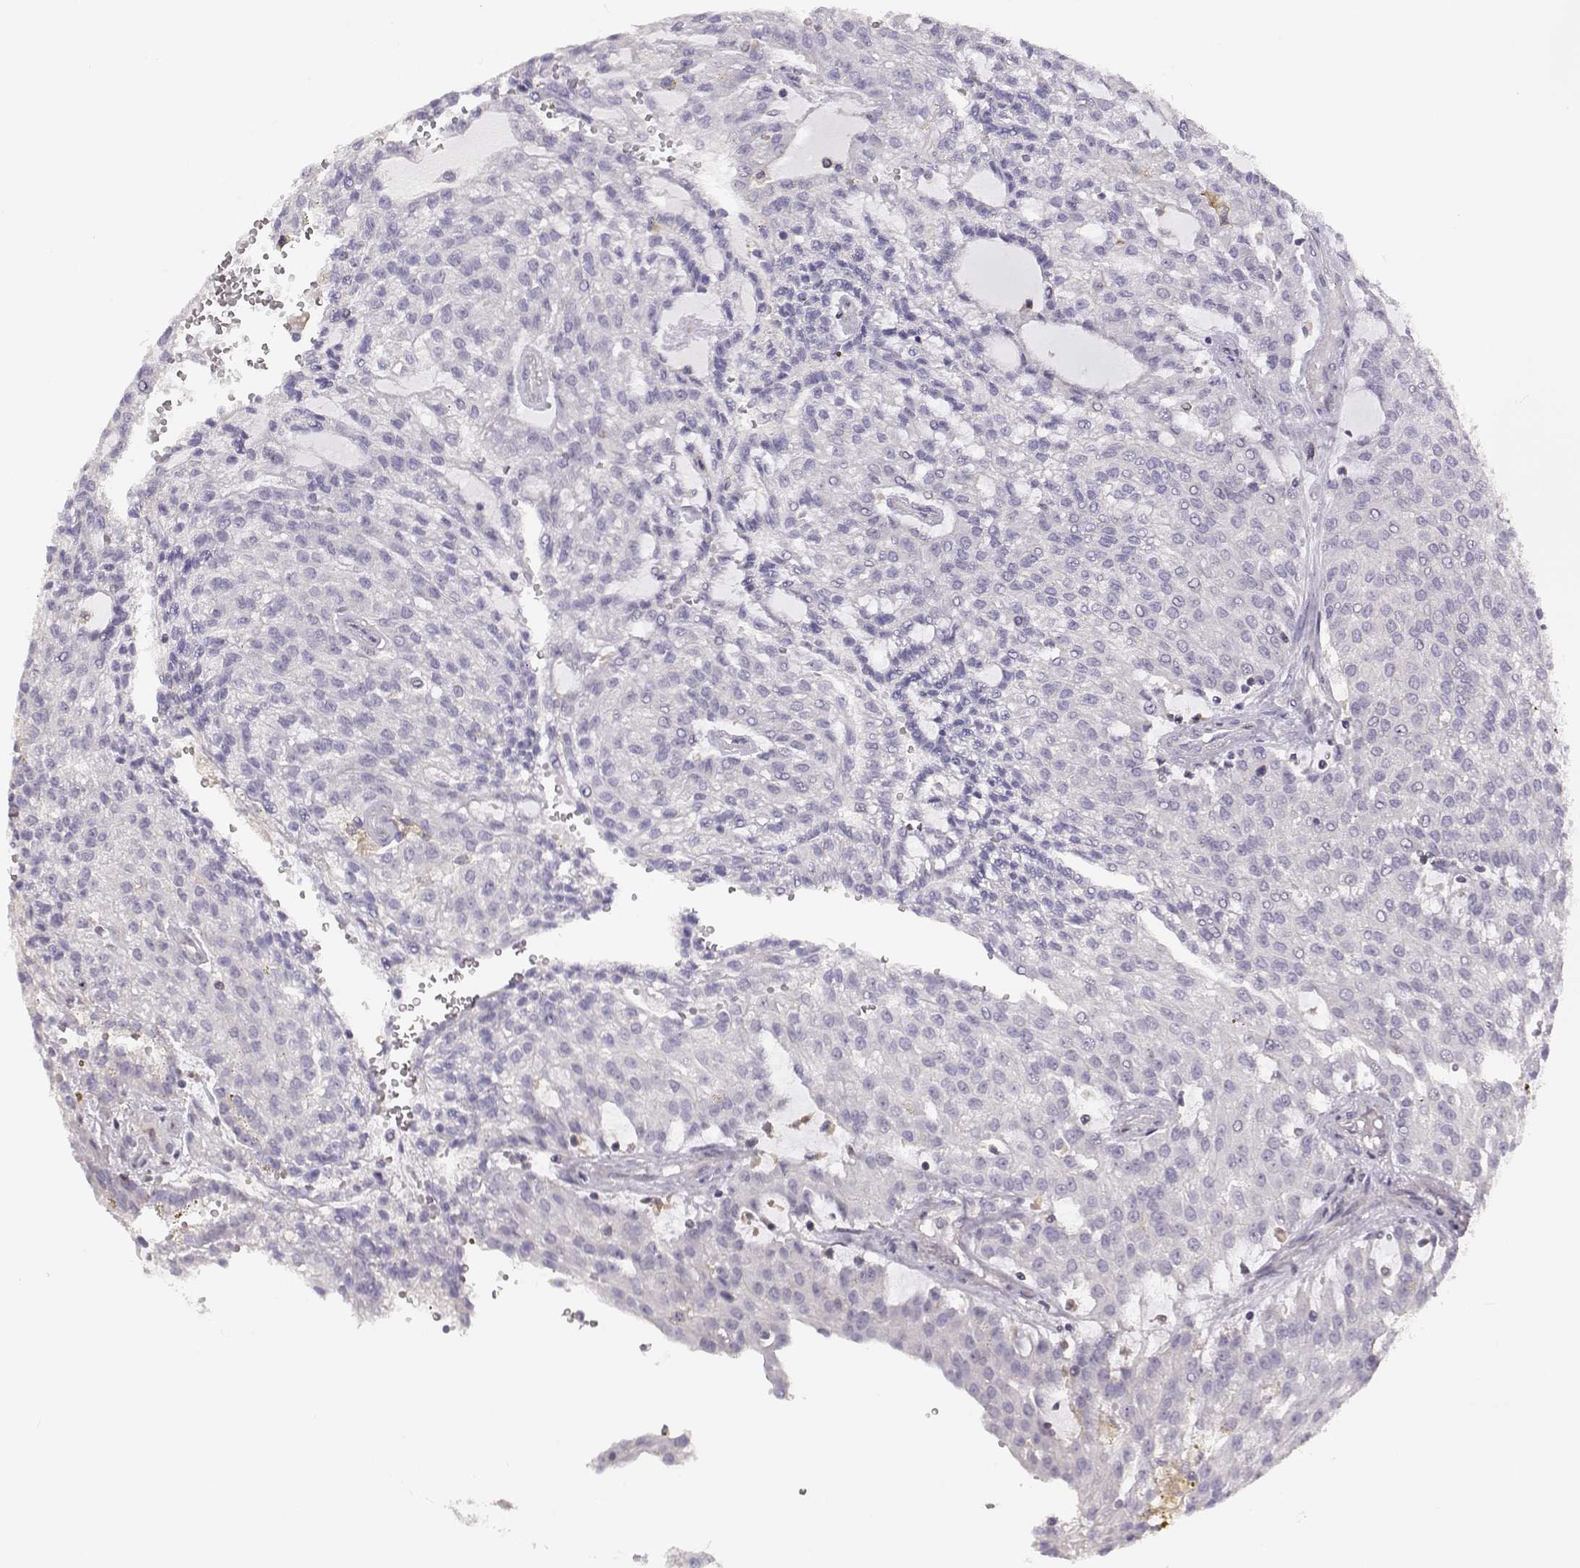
{"staining": {"intensity": "negative", "quantity": "none", "location": "none"}, "tissue": "renal cancer", "cell_type": "Tumor cells", "image_type": "cancer", "snomed": [{"axis": "morphology", "description": "Adenocarcinoma, NOS"}, {"axis": "topography", "description": "Kidney"}], "caption": "This is an immunohistochemistry histopathology image of human renal cancer. There is no positivity in tumor cells.", "gene": "DAPL1", "patient": {"sex": "male", "age": 63}}